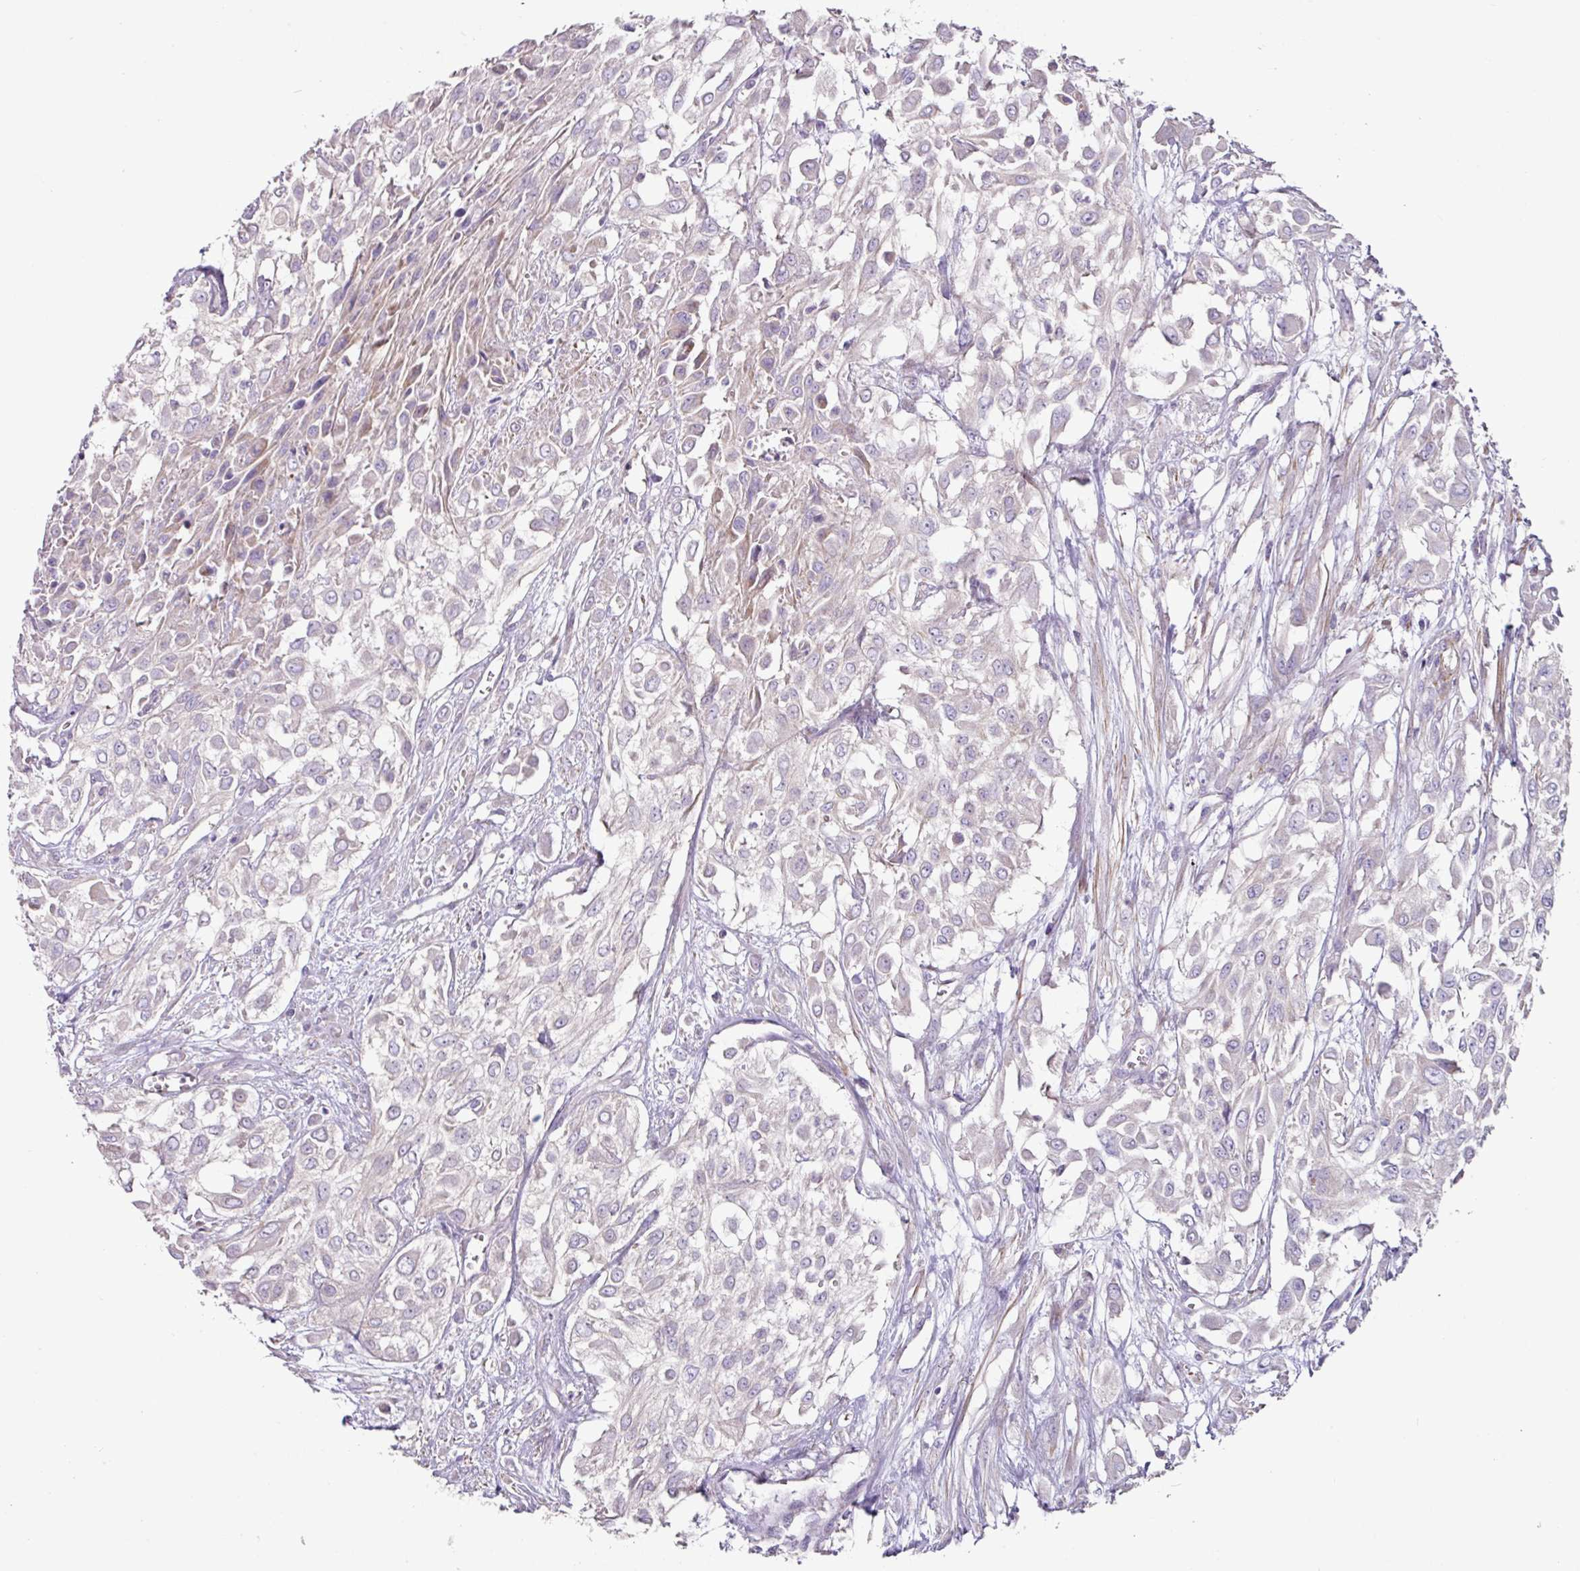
{"staining": {"intensity": "negative", "quantity": "none", "location": "none"}, "tissue": "urothelial cancer", "cell_type": "Tumor cells", "image_type": "cancer", "snomed": [{"axis": "morphology", "description": "Urothelial carcinoma, High grade"}, {"axis": "topography", "description": "Urinary bladder"}], "caption": "The photomicrograph displays no staining of tumor cells in urothelial carcinoma (high-grade).", "gene": "MRRF", "patient": {"sex": "male", "age": 57}}